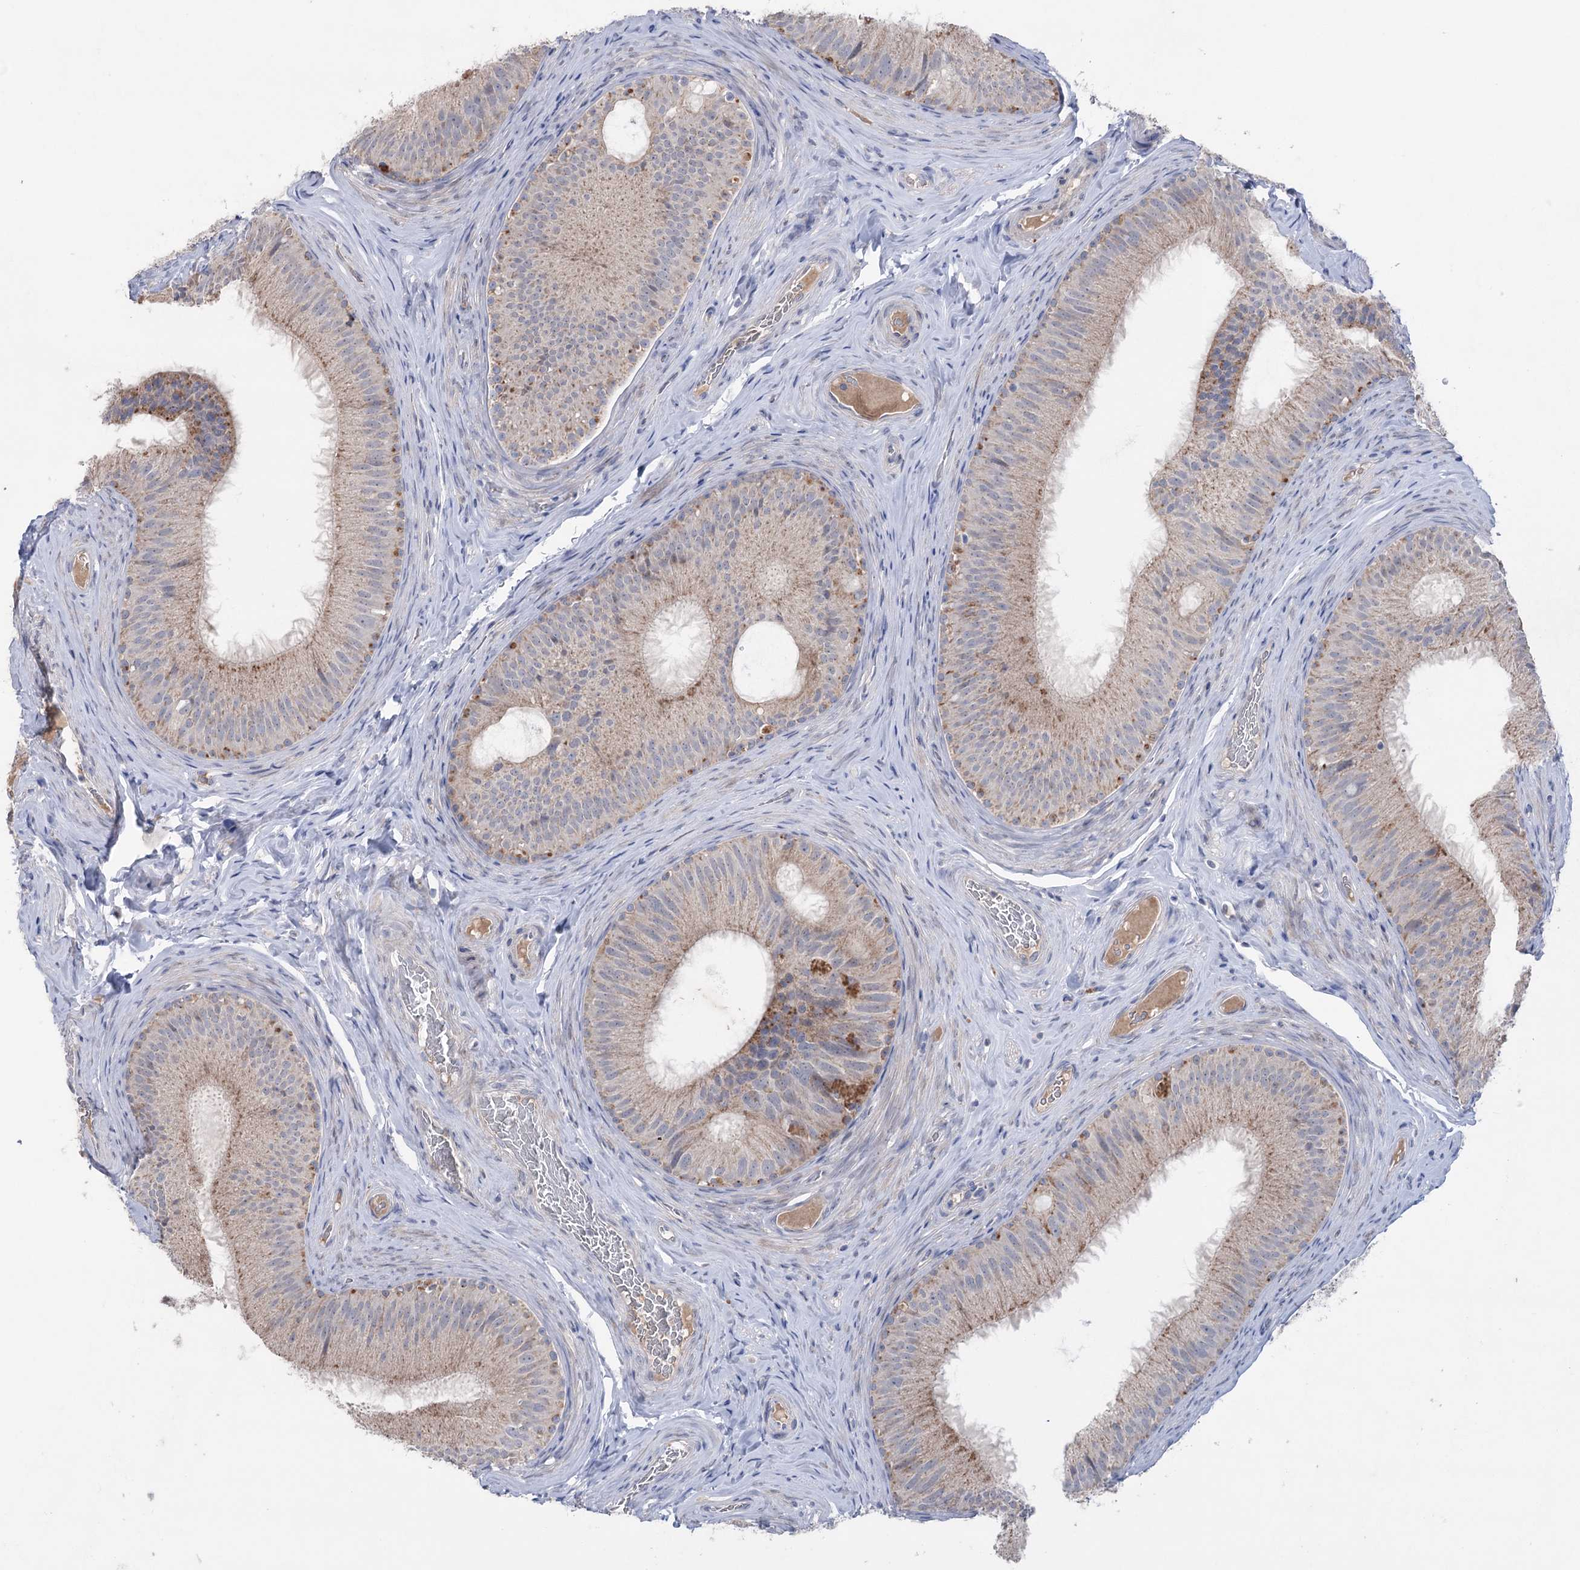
{"staining": {"intensity": "weak", "quantity": "<25%", "location": "cytoplasmic/membranous"}, "tissue": "epididymis", "cell_type": "Glandular cells", "image_type": "normal", "snomed": [{"axis": "morphology", "description": "Normal tissue, NOS"}, {"axis": "topography", "description": "Epididymis"}], "caption": "Protein analysis of benign epididymis demonstrates no significant expression in glandular cells.", "gene": "MTCH2", "patient": {"sex": "male", "age": 34}}